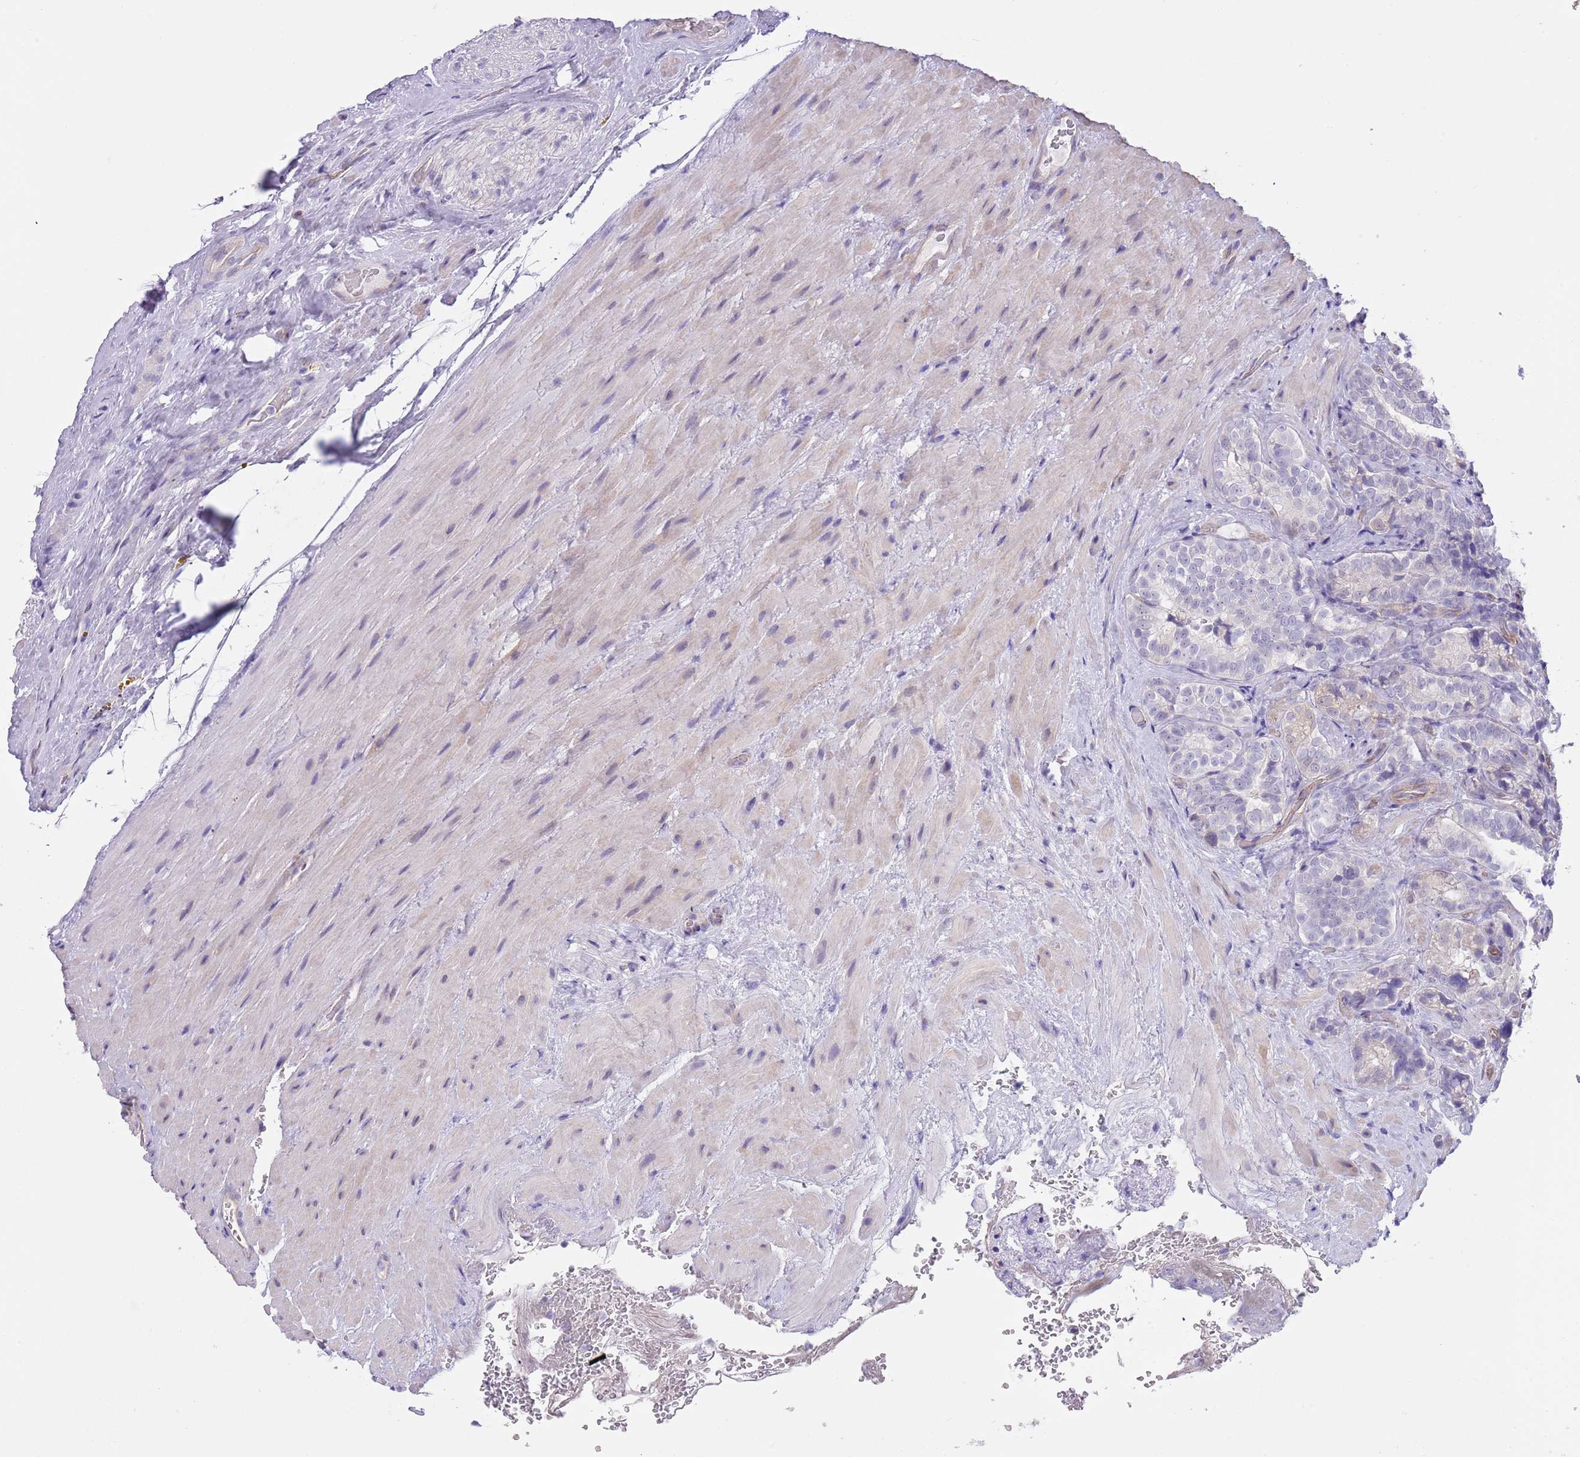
{"staining": {"intensity": "moderate", "quantity": "<25%", "location": "cytoplasmic/membranous"}, "tissue": "seminal vesicle", "cell_type": "Glandular cells", "image_type": "normal", "snomed": [{"axis": "morphology", "description": "Normal tissue, NOS"}, {"axis": "topography", "description": "Seminal veicle"}, {"axis": "topography", "description": "Peripheral nerve tissue"}], "caption": "DAB (3,3'-diaminobenzidine) immunohistochemical staining of normal human seminal vesicle exhibits moderate cytoplasmic/membranous protein staining in approximately <25% of glandular cells. (brown staining indicates protein expression, while blue staining denotes nuclei).", "gene": "TSGA13", "patient": {"sex": "male", "age": 67}}